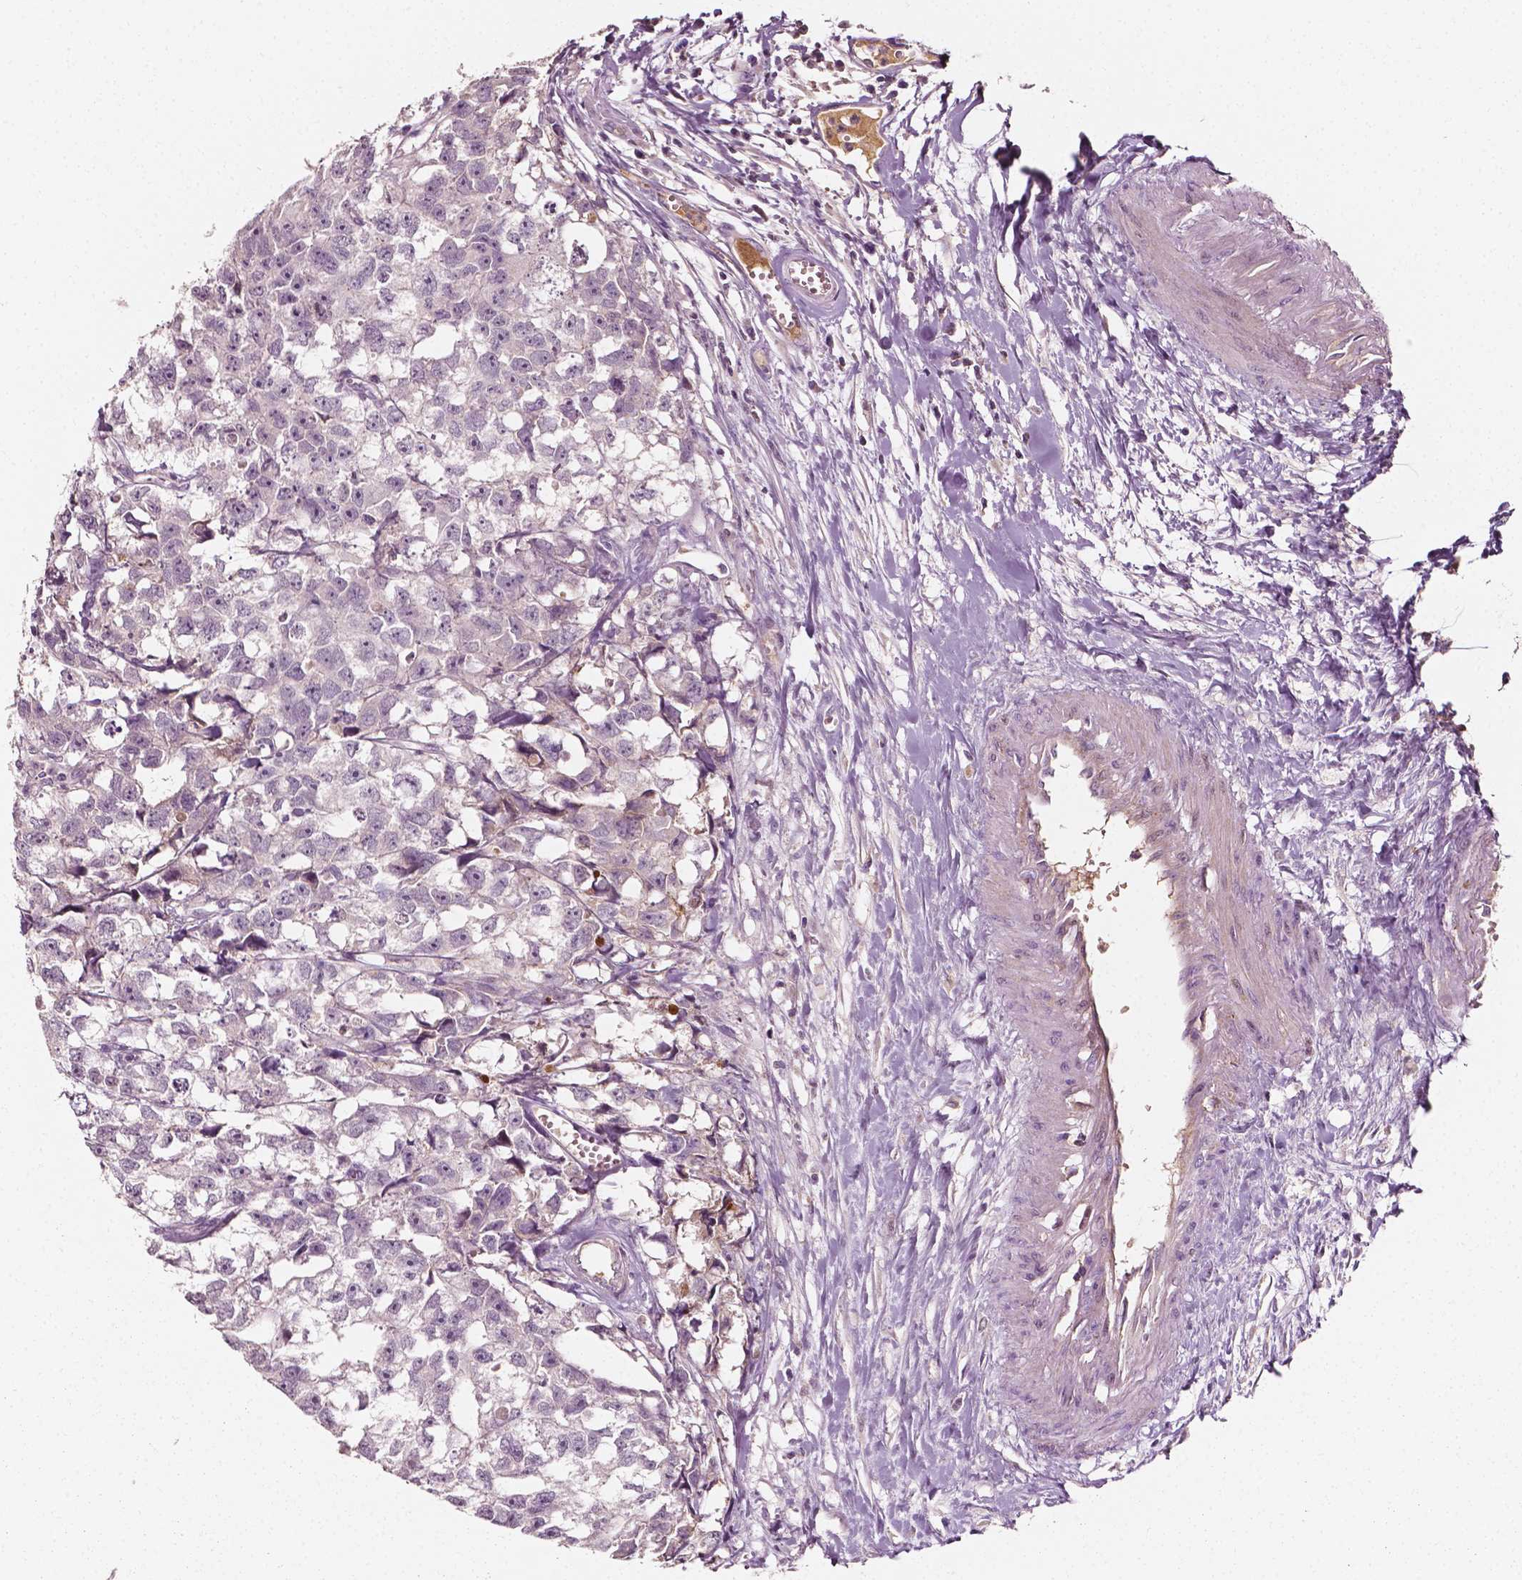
{"staining": {"intensity": "weak", "quantity": "<25%", "location": "nuclear"}, "tissue": "testis cancer", "cell_type": "Tumor cells", "image_type": "cancer", "snomed": [{"axis": "morphology", "description": "Carcinoma, Embryonal, NOS"}, {"axis": "morphology", "description": "Teratoma, malignant, NOS"}, {"axis": "topography", "description": "Testis"}], "caption": "A photomicrograph of testis malignant teratoma stained for a protein shows no brown staining in tumor cells.", "gene": "APOA4", "patient": {"sex": "male", "age": 44}}